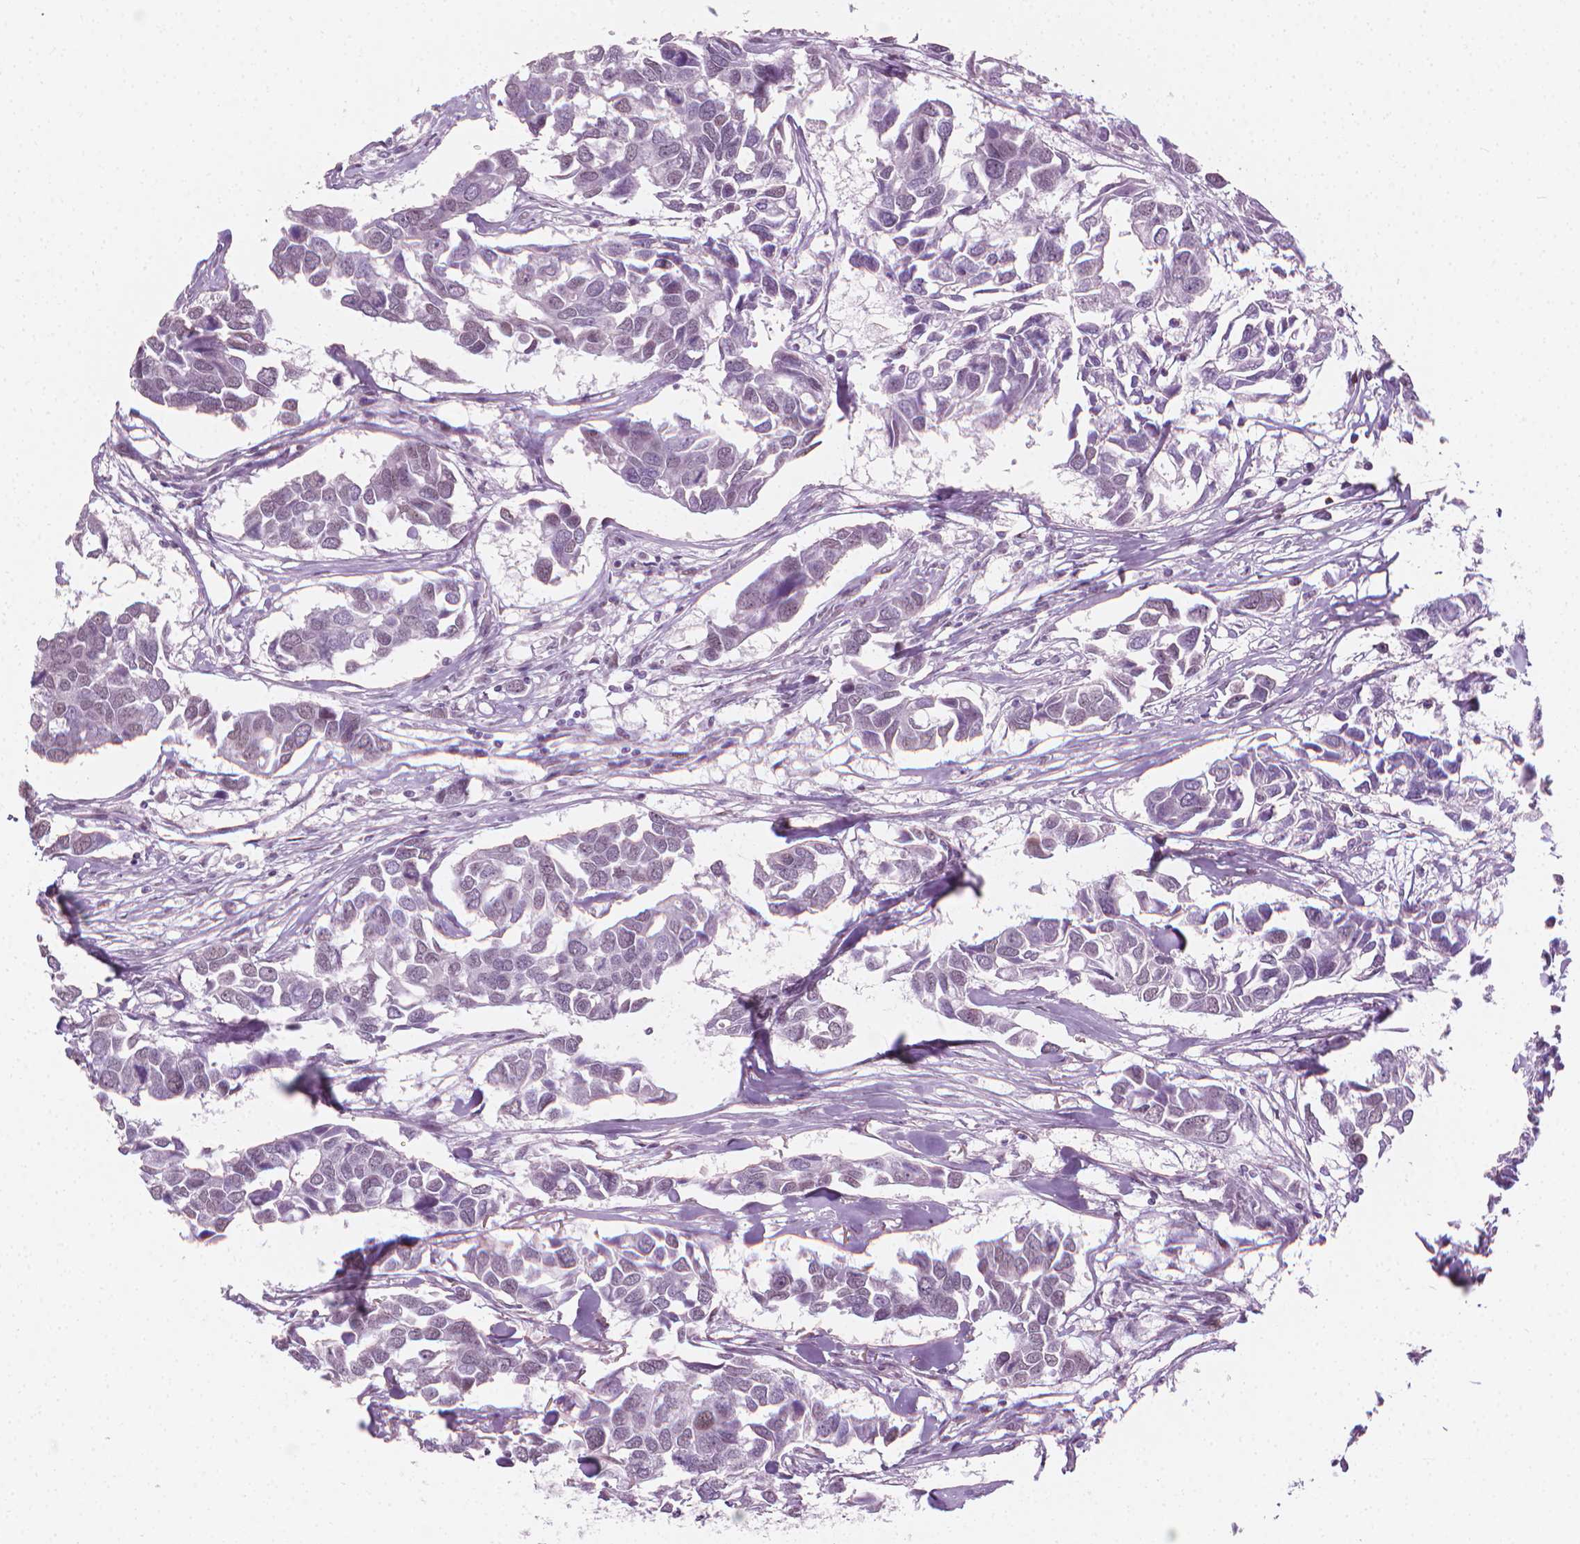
{"staining": {"intensity": "negative", "quantity": "none", "location": "none"}, "tissue": "breast cancer", "cell_type": "Tumor cells", "image_type": "cancer", "snomed": [{"axis": "morphology", "description": "Duct carcinoma"}, {"axis": "topography", "description": "Breast"}], "caption": "Tumor cells show no significant protein expression in breast intraductal carcinoma.", "gene": "CDKN1C", "patient": {"sex": "female", "age": 83}}